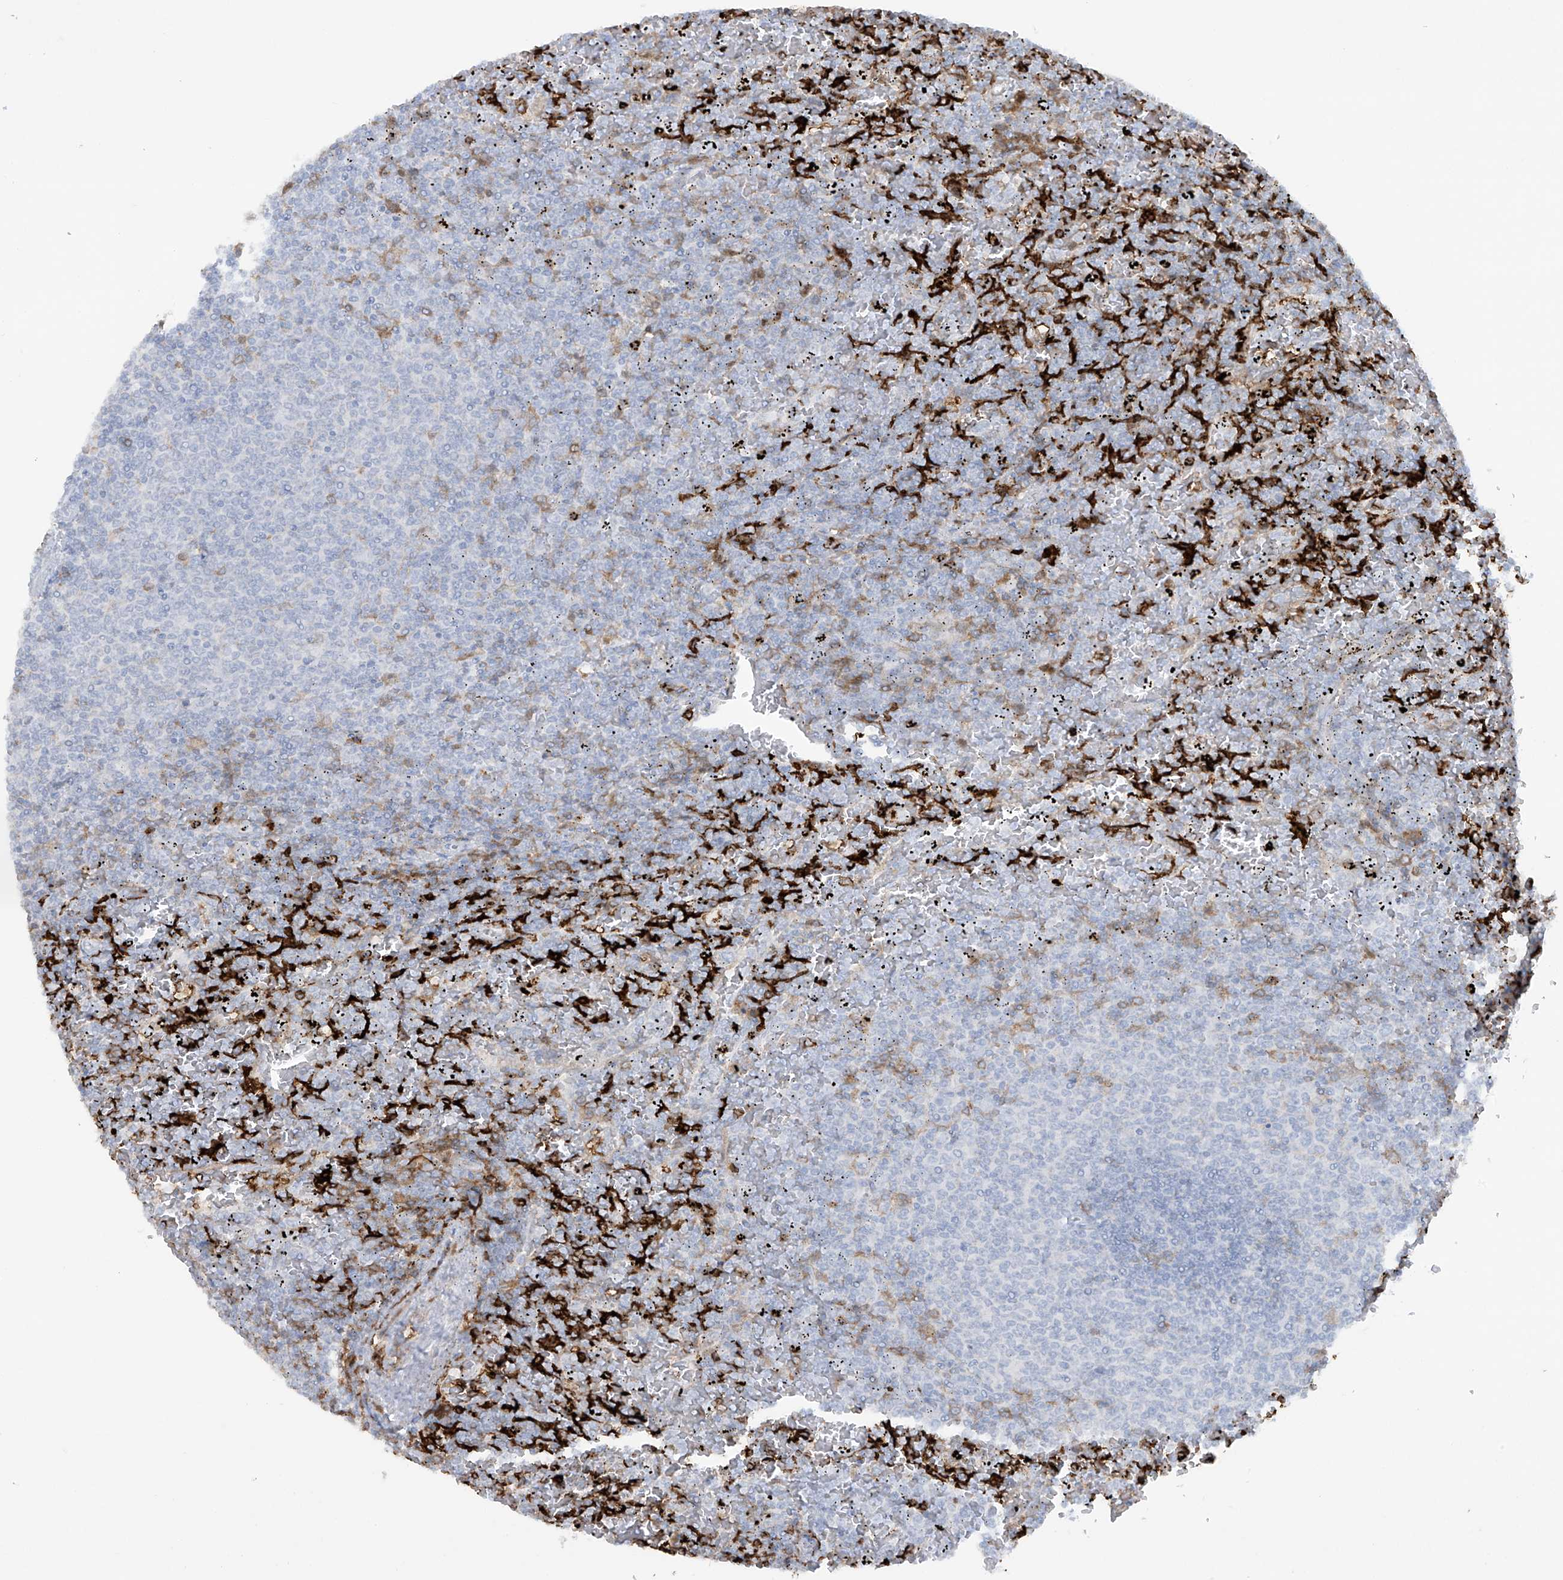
{"staining": {"intensity": "negative", "quantity": "none", "location": "none"}, "tissue": "lymphoma", "cell_type": "Tumor cells", "image_type": "cancer", "snomed": [{"axis": "morphology", "description": "Malignant lymphoma, non-Hodgkin's type, Low grade"}, {"axis": "topography", "description": "Spleen"}], "caption": "Immunohistochemical staining of human low-grade malignant lymphoma, non-Hodgkin's type shows no significant expression in tumor cells. (DAB (3,3'-diaminobenzidine) immunohistochemistry, high magnification).", "gene": "FCGR3A", "patient": {"sex": "female", "age": 77}}